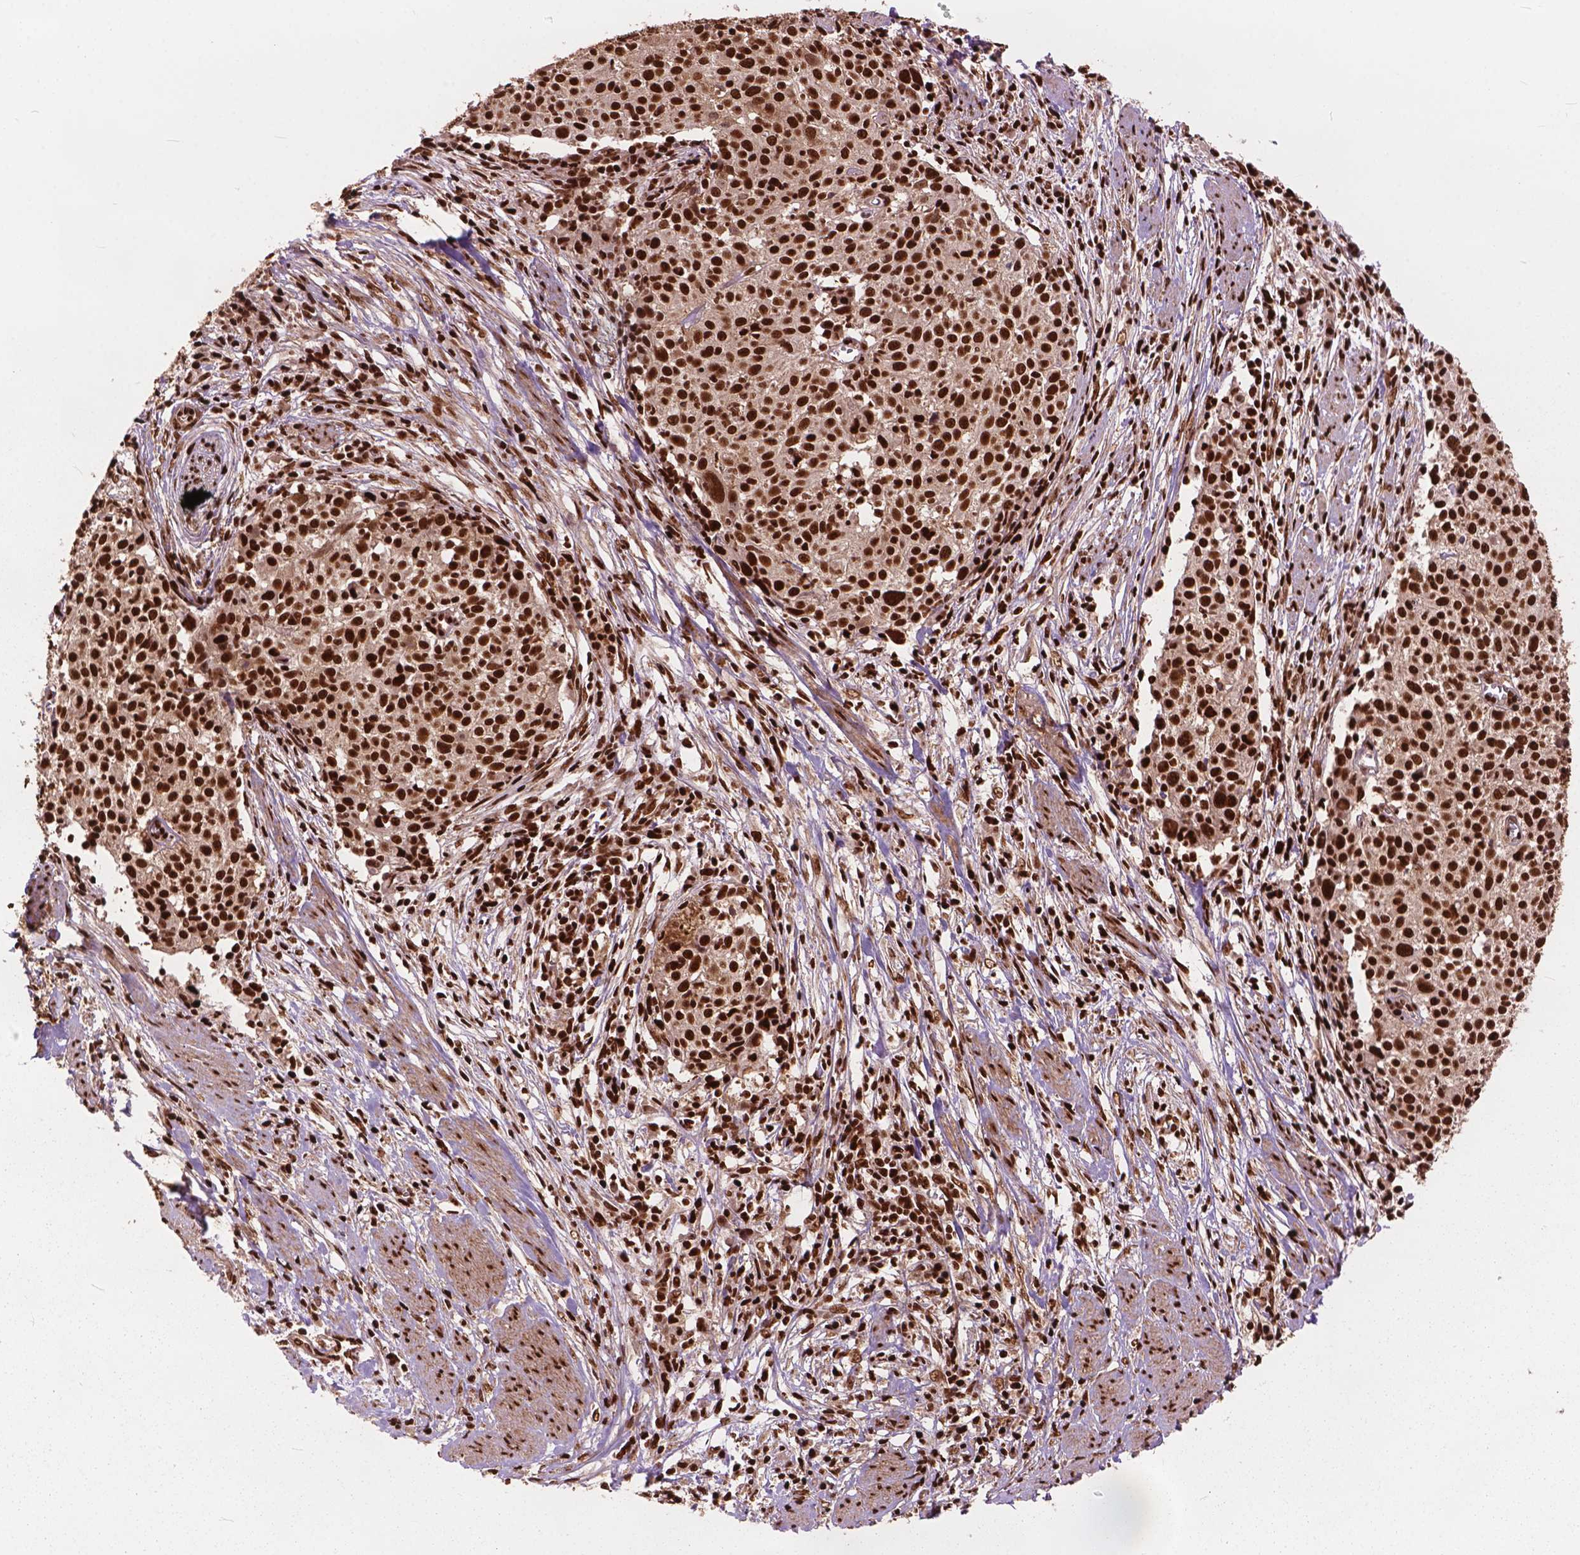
{"staining": {"intensity": "strong", "quantity": ">75%", "location": "nuclear"}, "tissue": "cervical cancer", "cell_type": "Tumor cells", "image_type": "cancer", "snomed": [{"axis": "morphology", "description": "Squamous cell carcinoma, NOS"}, {"axis": "topography", "description": "Cervix"}], "caption": "A high-resolution image shows IHC staining of cervical cancer, which demonstrates strong nuclear staining in about >75% of tumor cells. The staining was performed using DAB to visualize the protein expression in brown, while the nuclei were stained in blue with hematoxylin (Magnification: 20x).", "gene": "ANP32B", "patient": {"sex": "female", "age": 39}}